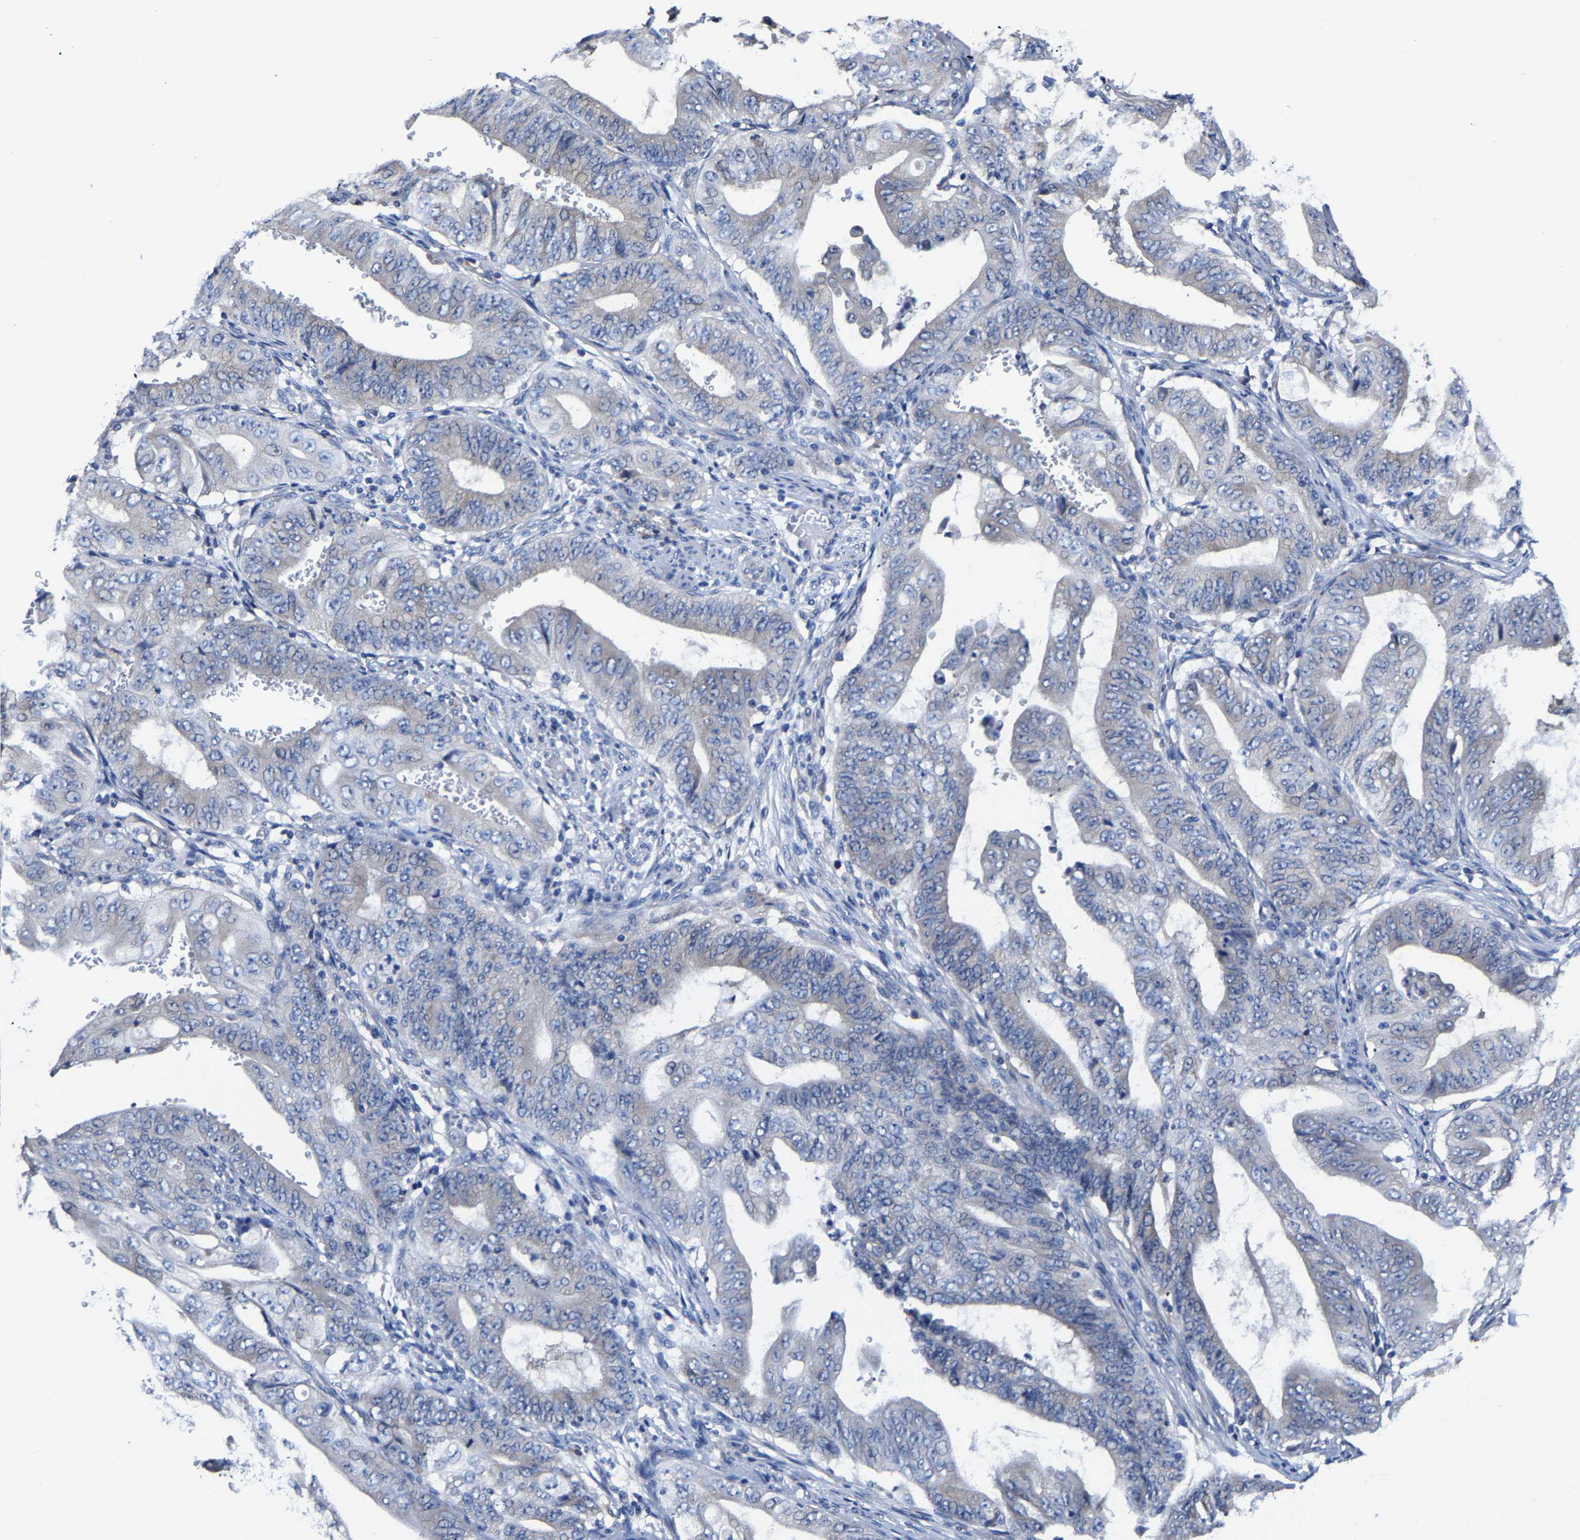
{"staining": {"intensity": "negative", "quantity": "none", "location": "none"}, "tissue": "stomach cancer", "cell_type": "Tumor cells", "image_type": "cancer", "snomed": [{"axis": "morphology", "description": "Adenocarcinoma, NOS"}, {"axis": "topography", "description": "Stomach"}], "caption": "High power microscopy micrograph of an immunohistochemistry (IHC) photomicrograph of stomach cancer (adenocarcinoma), revealing no significant positivity in tumor cells.", "gene": "SRPK2", "patient": {"sex": "female", "age": 73}}